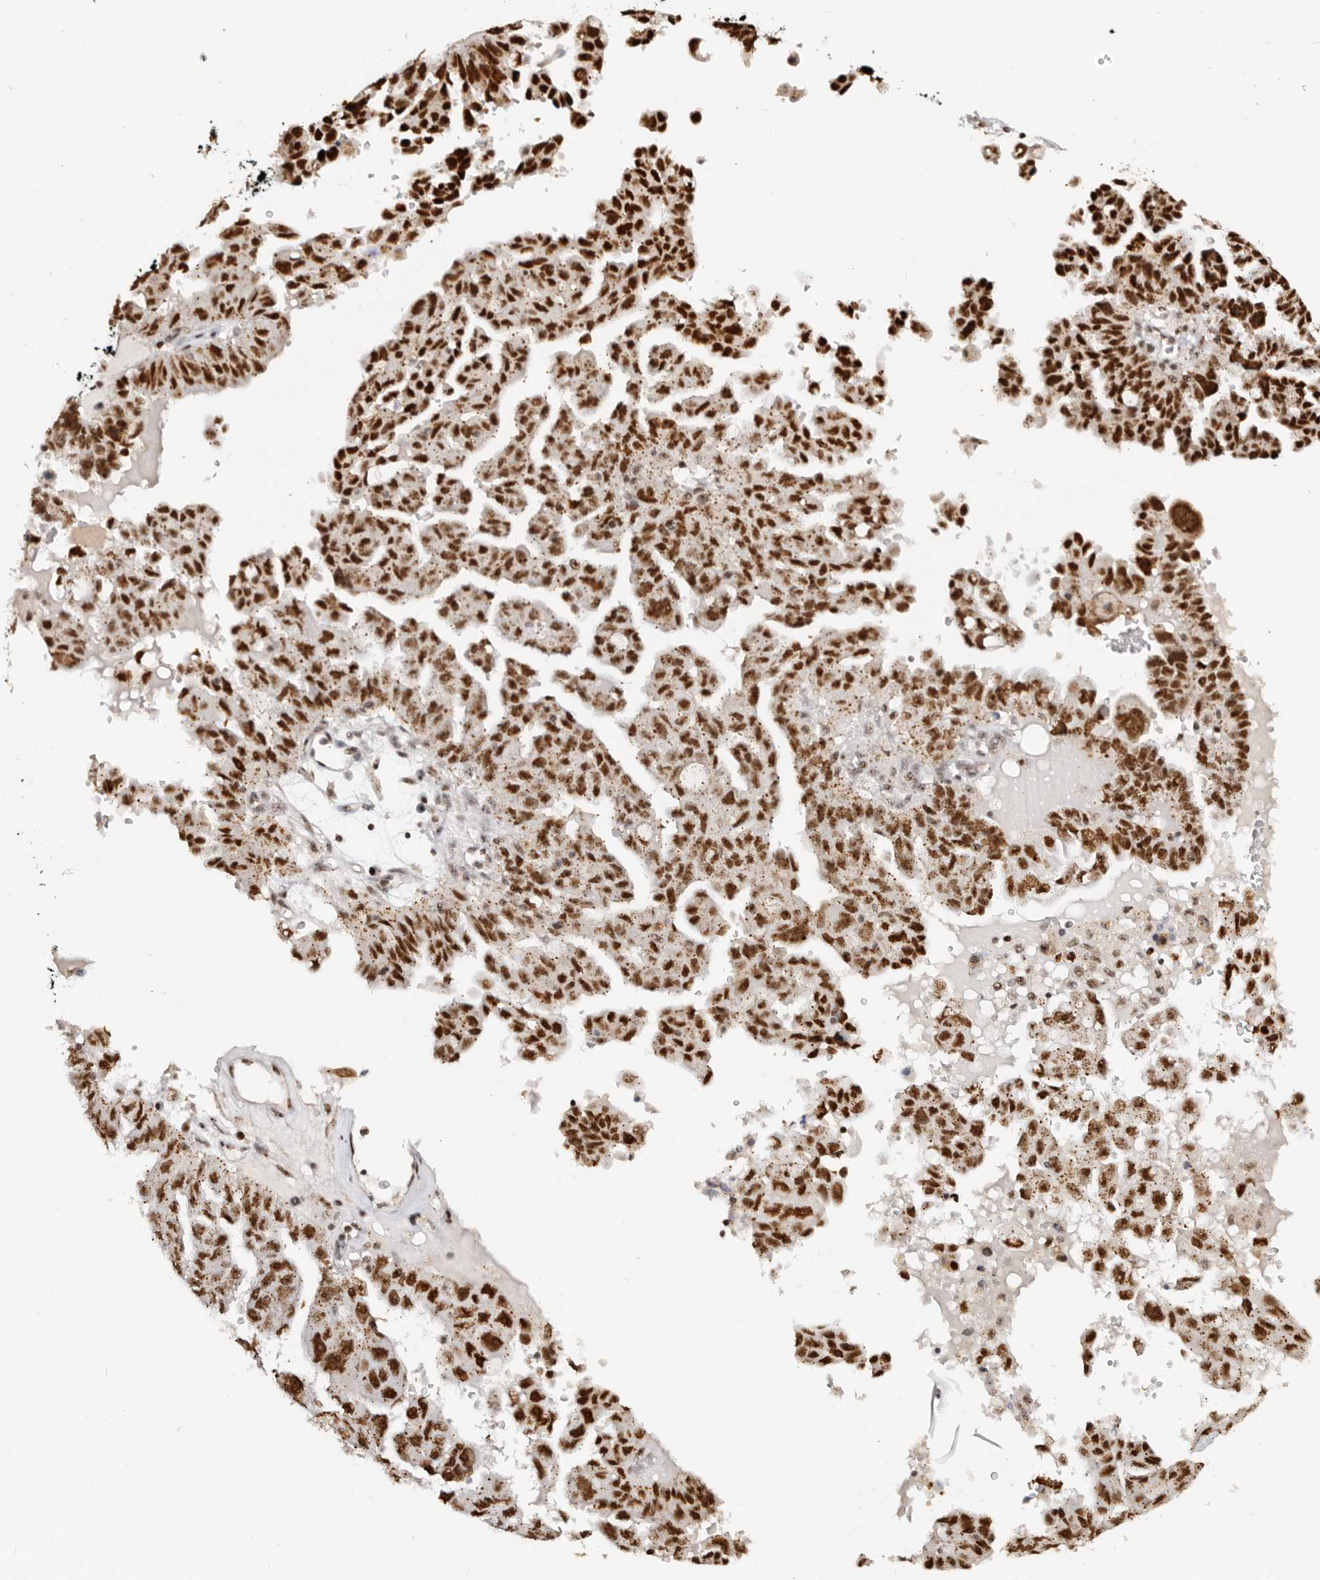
{"staining": {"intensity": "strong", "quantity": ">75%", "location": "cytoplasmic/membranous,nuclear"}, "tissue": "ovarian cancer", "cell_type": "Tumor cells", "image_type": "cancer", "snomed": [{"axis": "morphology", "description": "Carcinoma, endometroid"}, {"axis": "topography", "description": "Ovary"}], "caption": "High-magnification brightfield microscopy of ovarian cancer stained with DAB (brown) and counterstained with hematoxylin (blue). tumor cells exhibit strong cytoplasmic/membranous and nuclear positivity is seen in approximately>75% of cells. Nuclei are stained in blue.", "gene": "IQGAP3", "patient": {"sex": "female", "age": 62}}